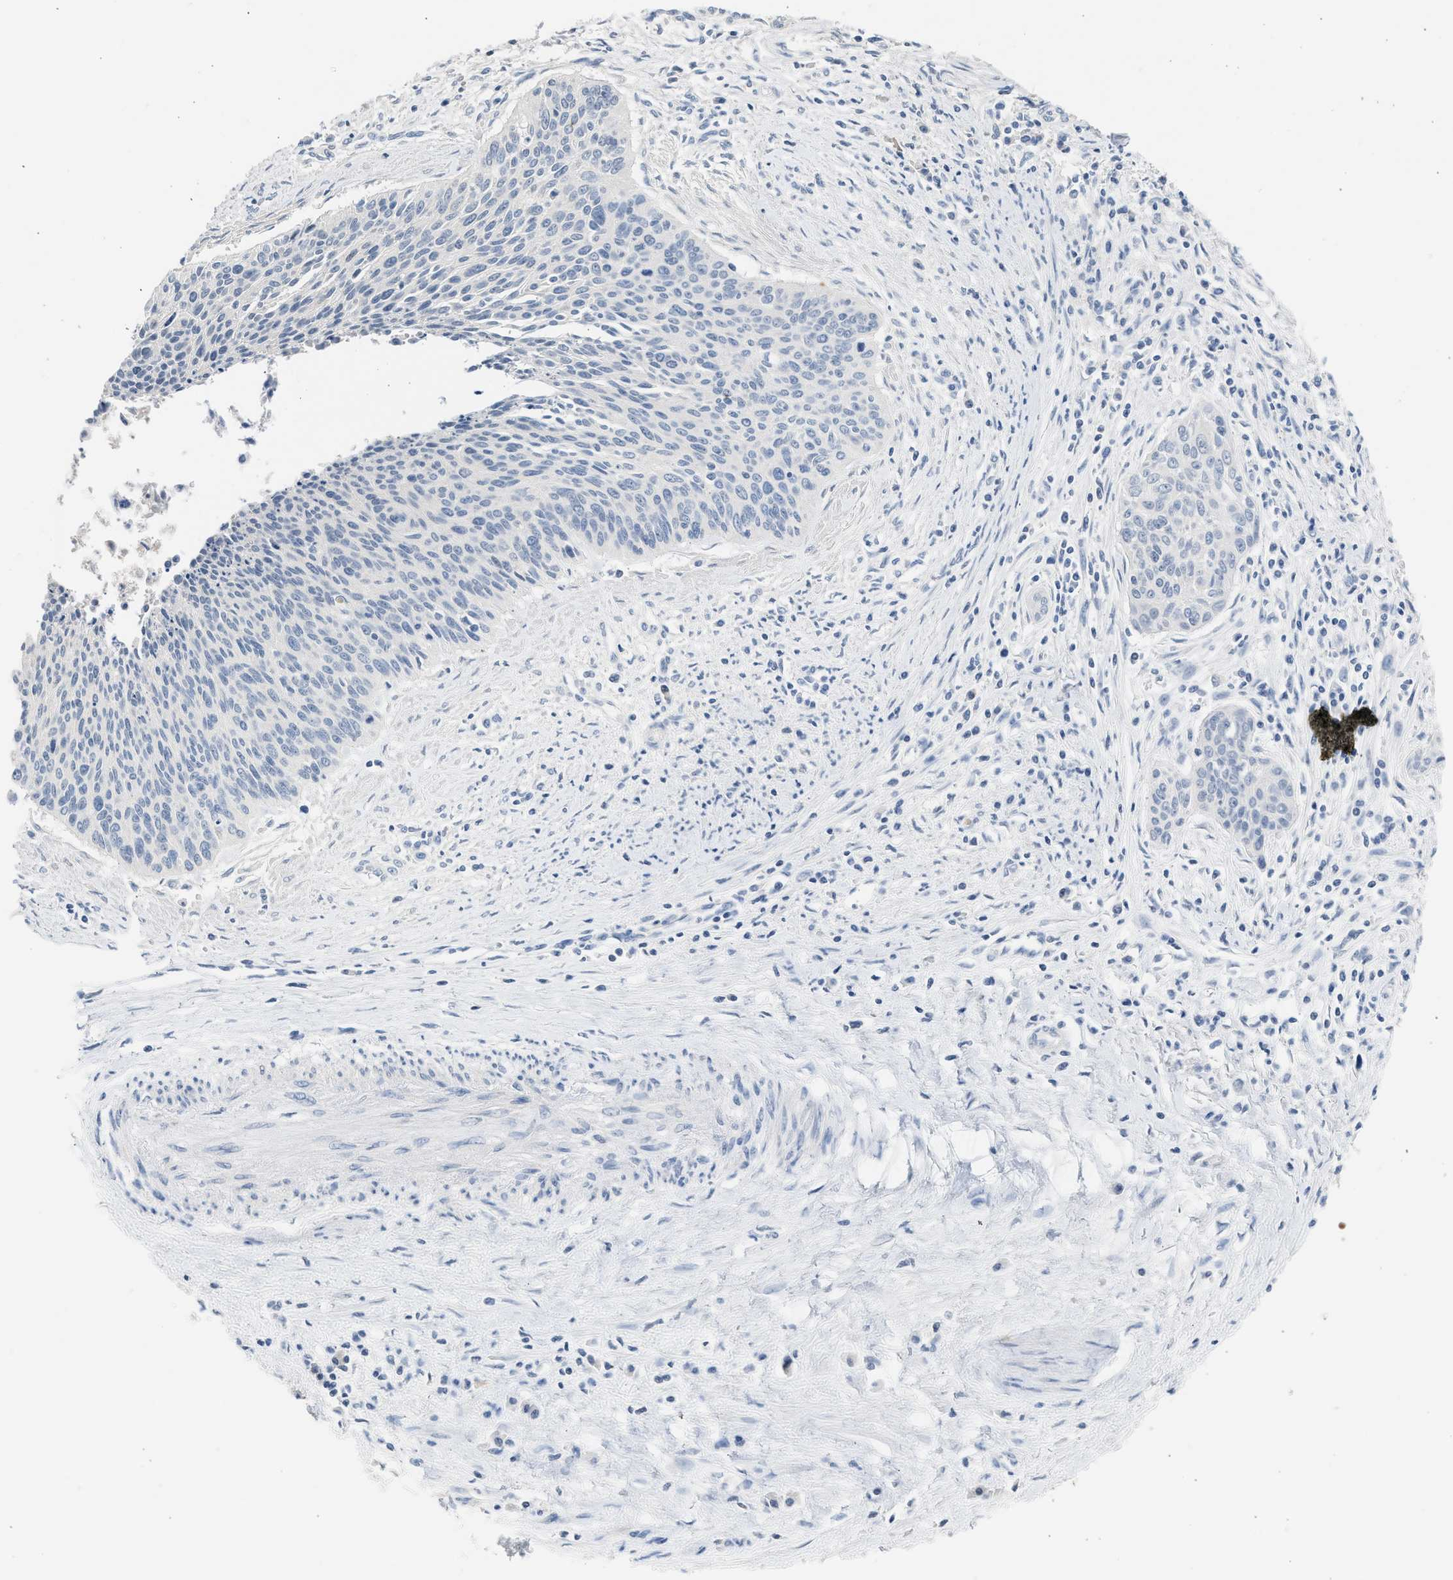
{"staining": {"intensity": "negative", "quantity": "none", "location": "none"}, "tissue": "cervical cancer", "cell_type": "Tumor cells", "image_type": "cancer", "snomed": [{"axis": "morphology", "description": "Squamous cell carcinoma, NOS"}, {"axis": "topography", "description": "Cervix"}], "caption": "Immunohistochemistry photomicrograph of neoplastic tissue: human cervical cancer (squamous cell carcinoma) stained with DAB (3,3'-diaminobenzidine) reveals no significant protein expression in tumor cells.", "gene": "SULT2A1", "patient": {"sex": "female", "age": 55}}